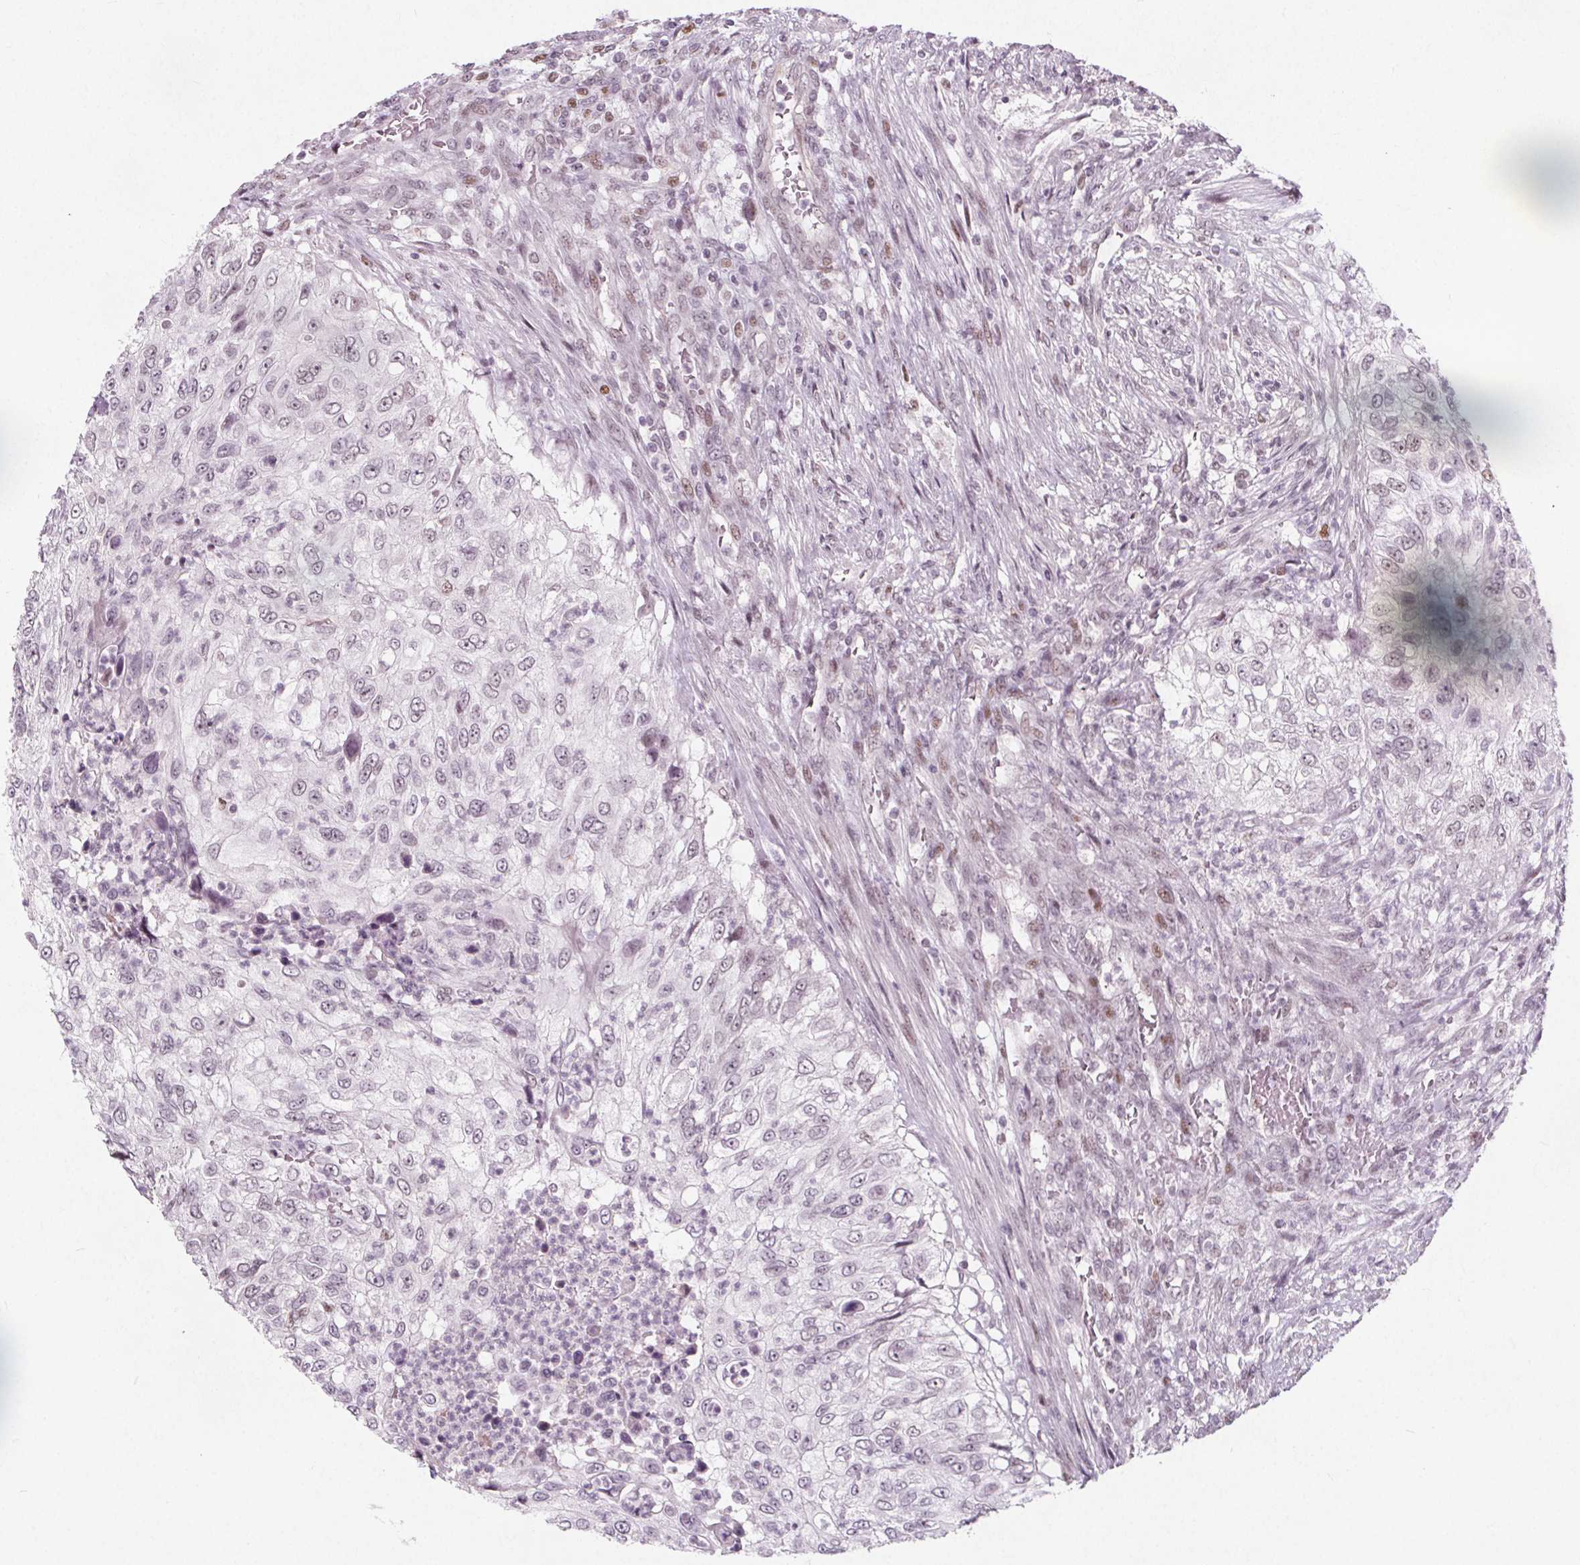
{"staining": {"intensity": "weak", "quantity": "25%-75%", "location": "nuclear"}, "tissue": "urothelial cancer", "cell_type": "Tumor cells", "image_type": "cancer", "snomed": [{"axis": "morphology", "description": "Urothelial carcinoma, High grade"}, {"axis": "topography", "description": "Urinary bladder"}], "caption": "Brown immunohistochemical staining in high-grade urothelial carcinoma demonstrates weak nuclear staining in about 25%-75% of tumor cells.", "gene": "TAF6L", "patient": {"sex": "female", "age": 60}}